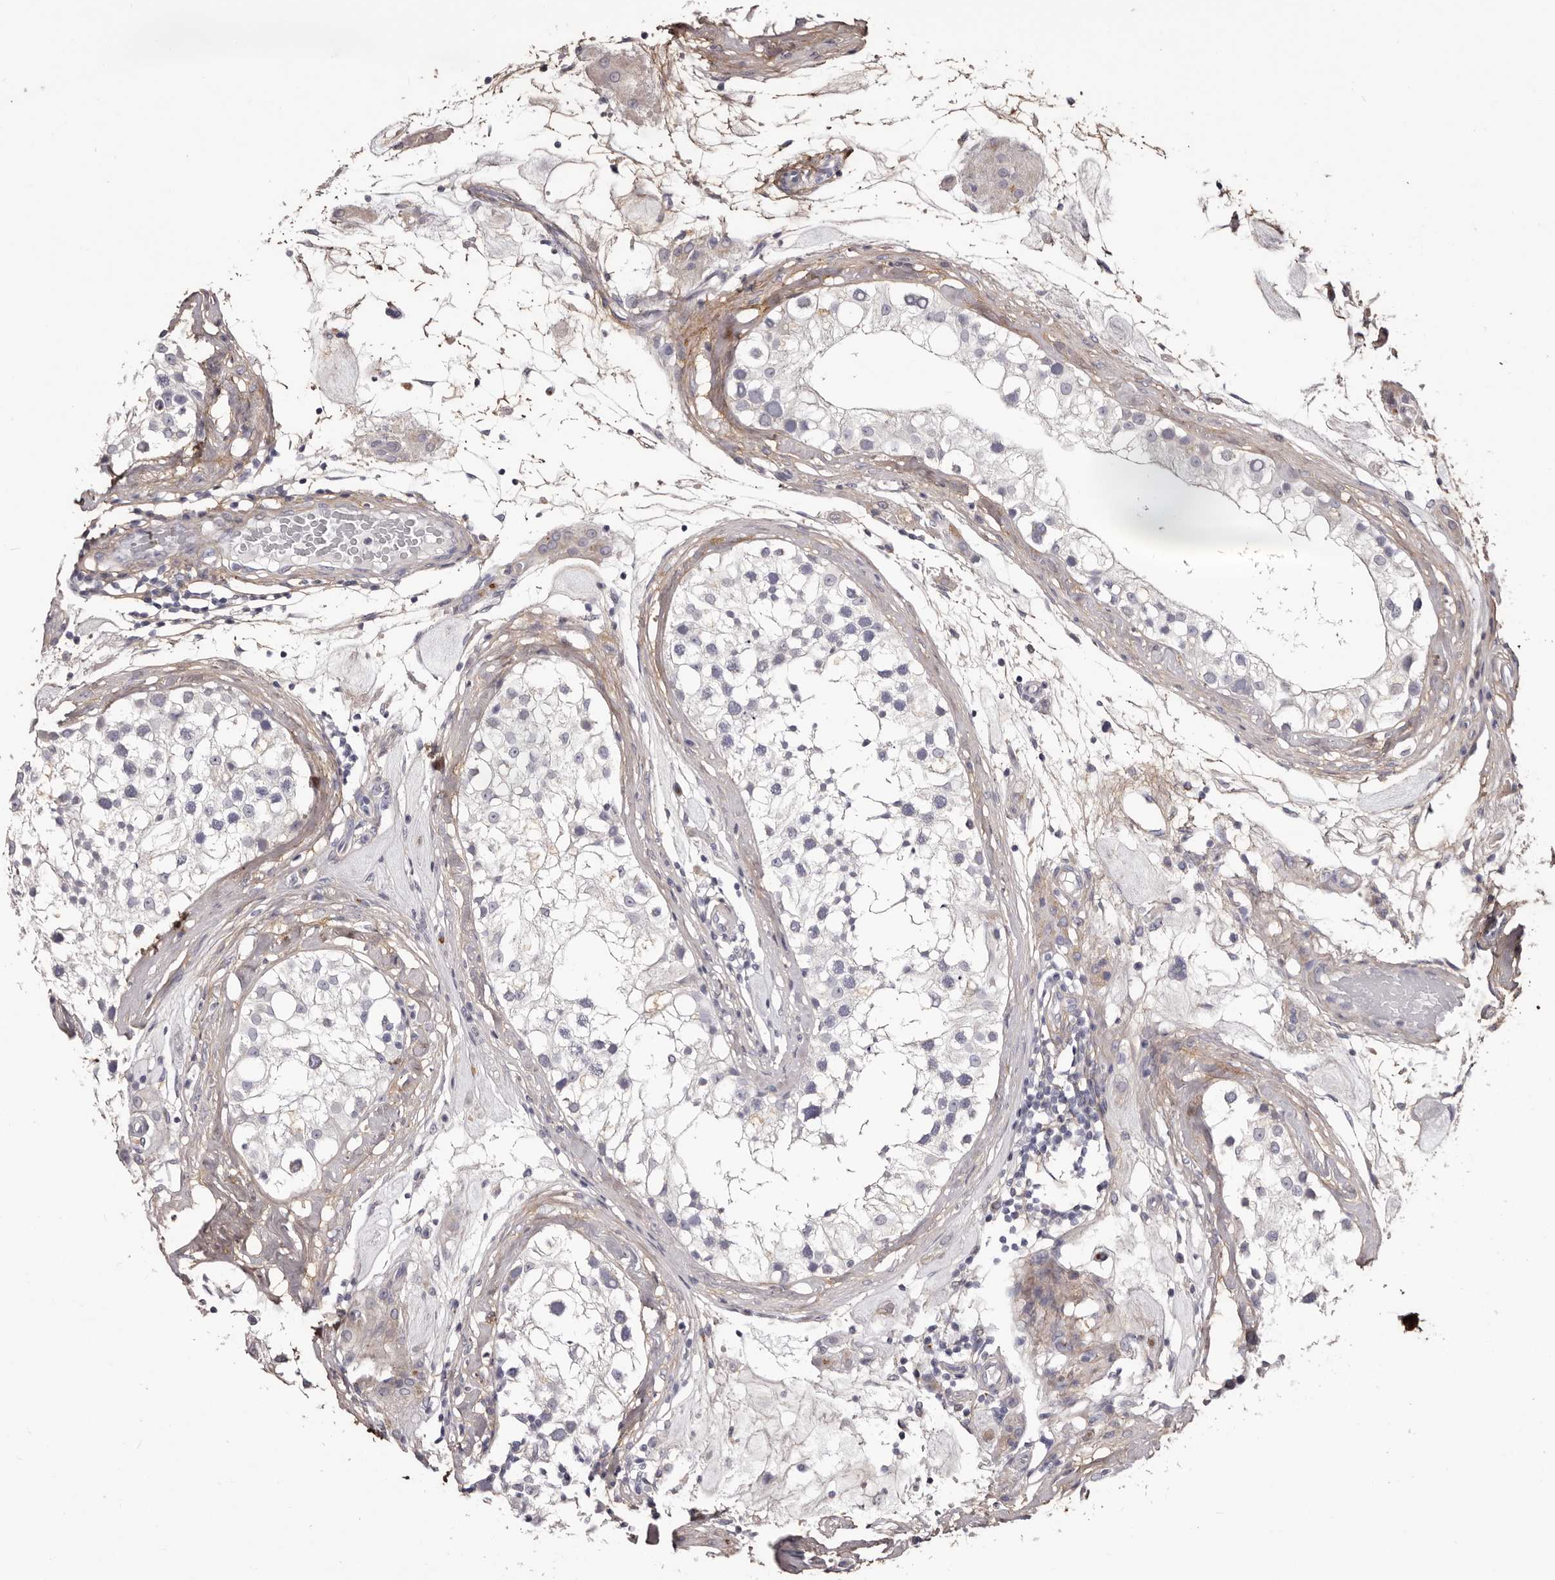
{"staining": {"intensity": "negative", "quantity": "none", "location": "none"}, "tissue": "testis", "cell_type": "Cells in seminiferous ducts", "image_type": "normal", "snomed": [{"axis": "morphology", "description": "Normal tissue, NOS"}, {"axis": "topography", "description": "Testis"}], "caption": "Cells in seminiferous ducts show no significant protein expression in benign testis.", "gene": "COL6A1", "patient": {"sex": "male", "age": 46}}